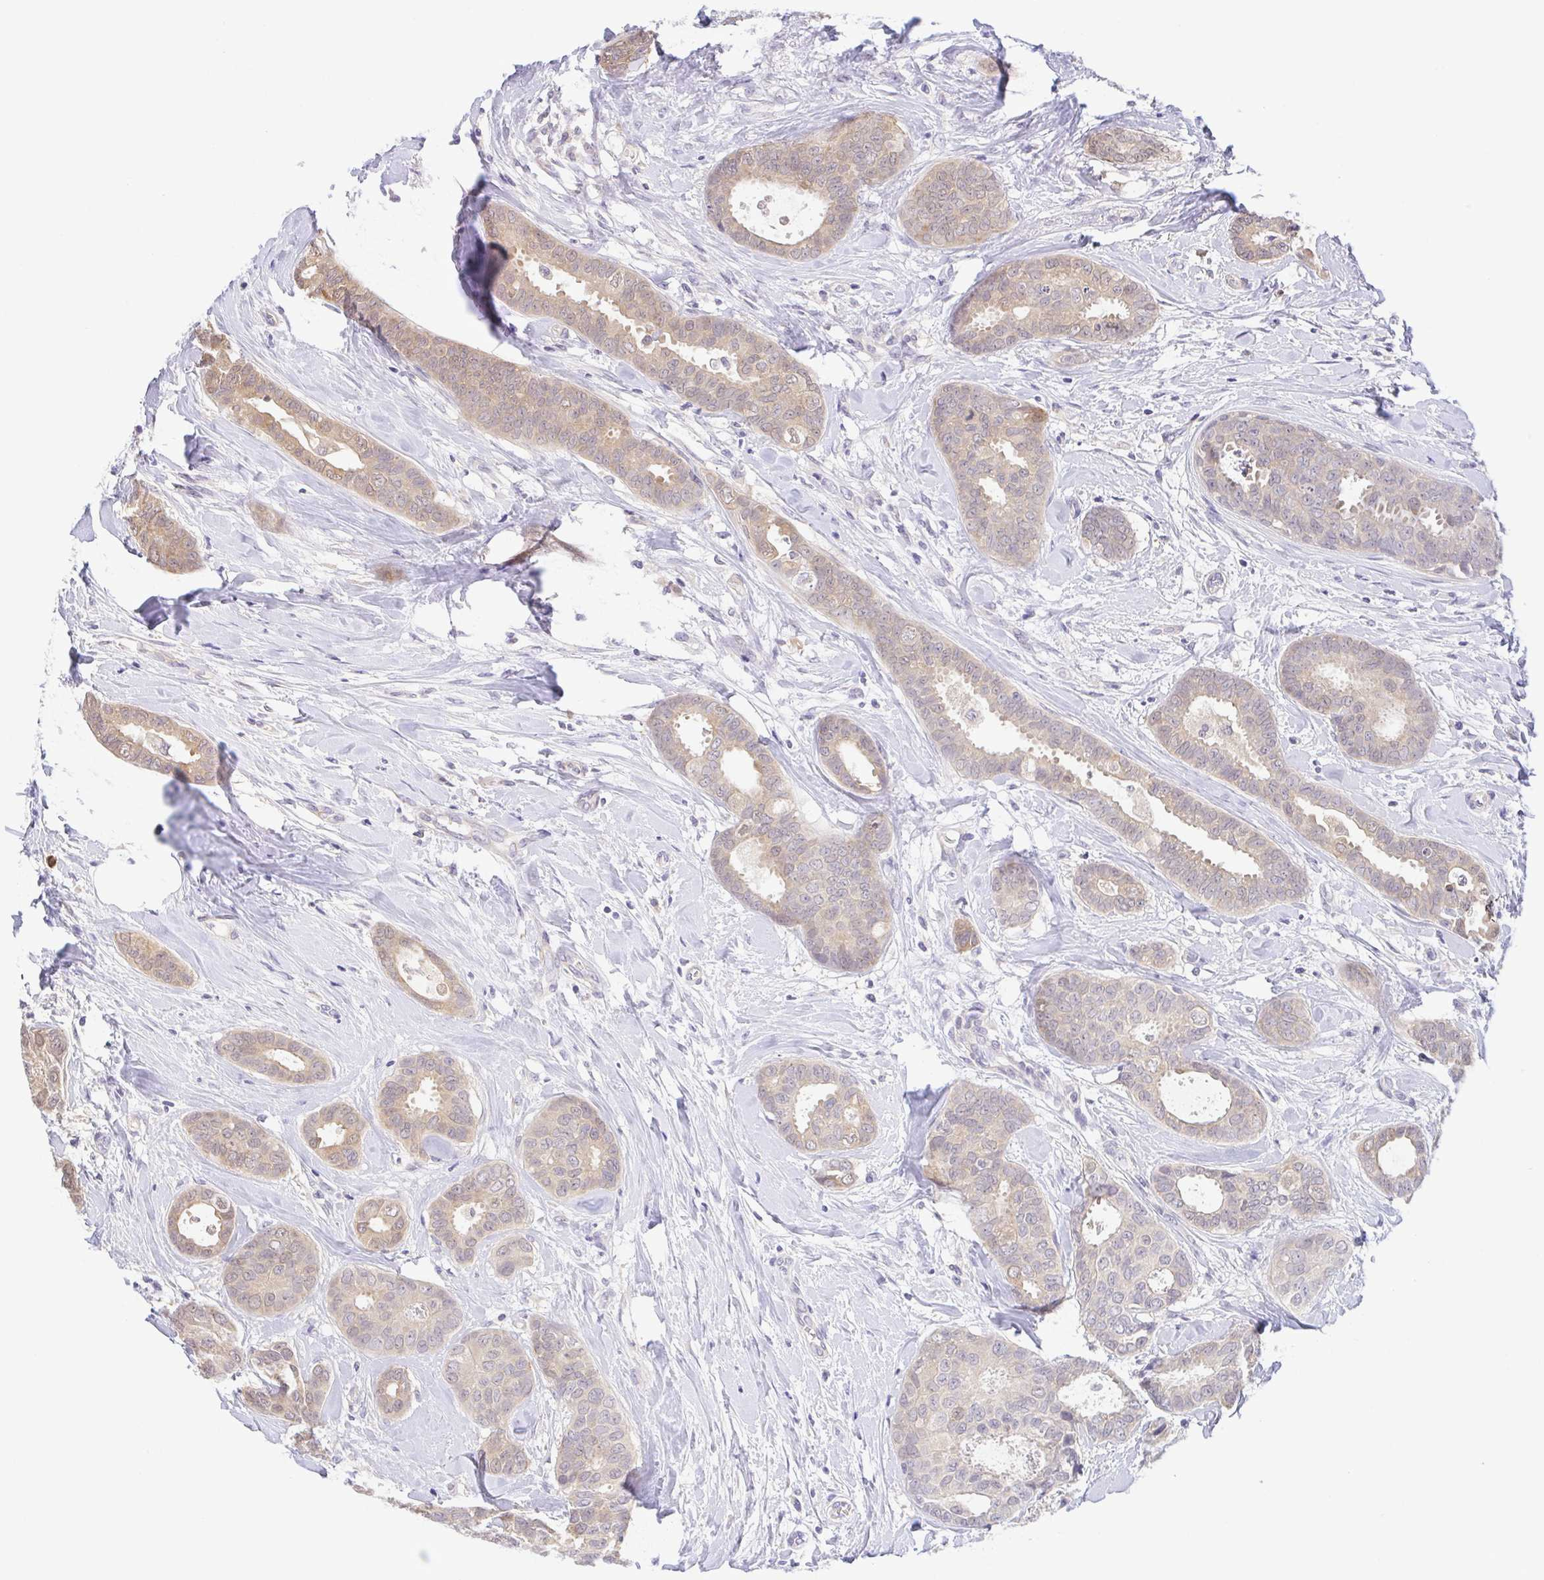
{"staining": {"intensity": "moderate", "quantity": "25%-75%", "location": "cytoplasmic/membranous"}, "tissue": "breast cancer", "cell_type": "Tumor cells", "image_type": "cancer", "snomed": [{"axis": "morphology", "description": "Duct carcinoma"}, {"axis": "topography", "description": "Breast"}], "caption": "Invasive ductal carcinoma (breast) stained with a brown dye shows moderate cytoplasmic/membranous positive expression in approximately 25%-75% of tumor cells.", "gene": "BCL2L1", "patient": {"sex": "female", "age": 45}}